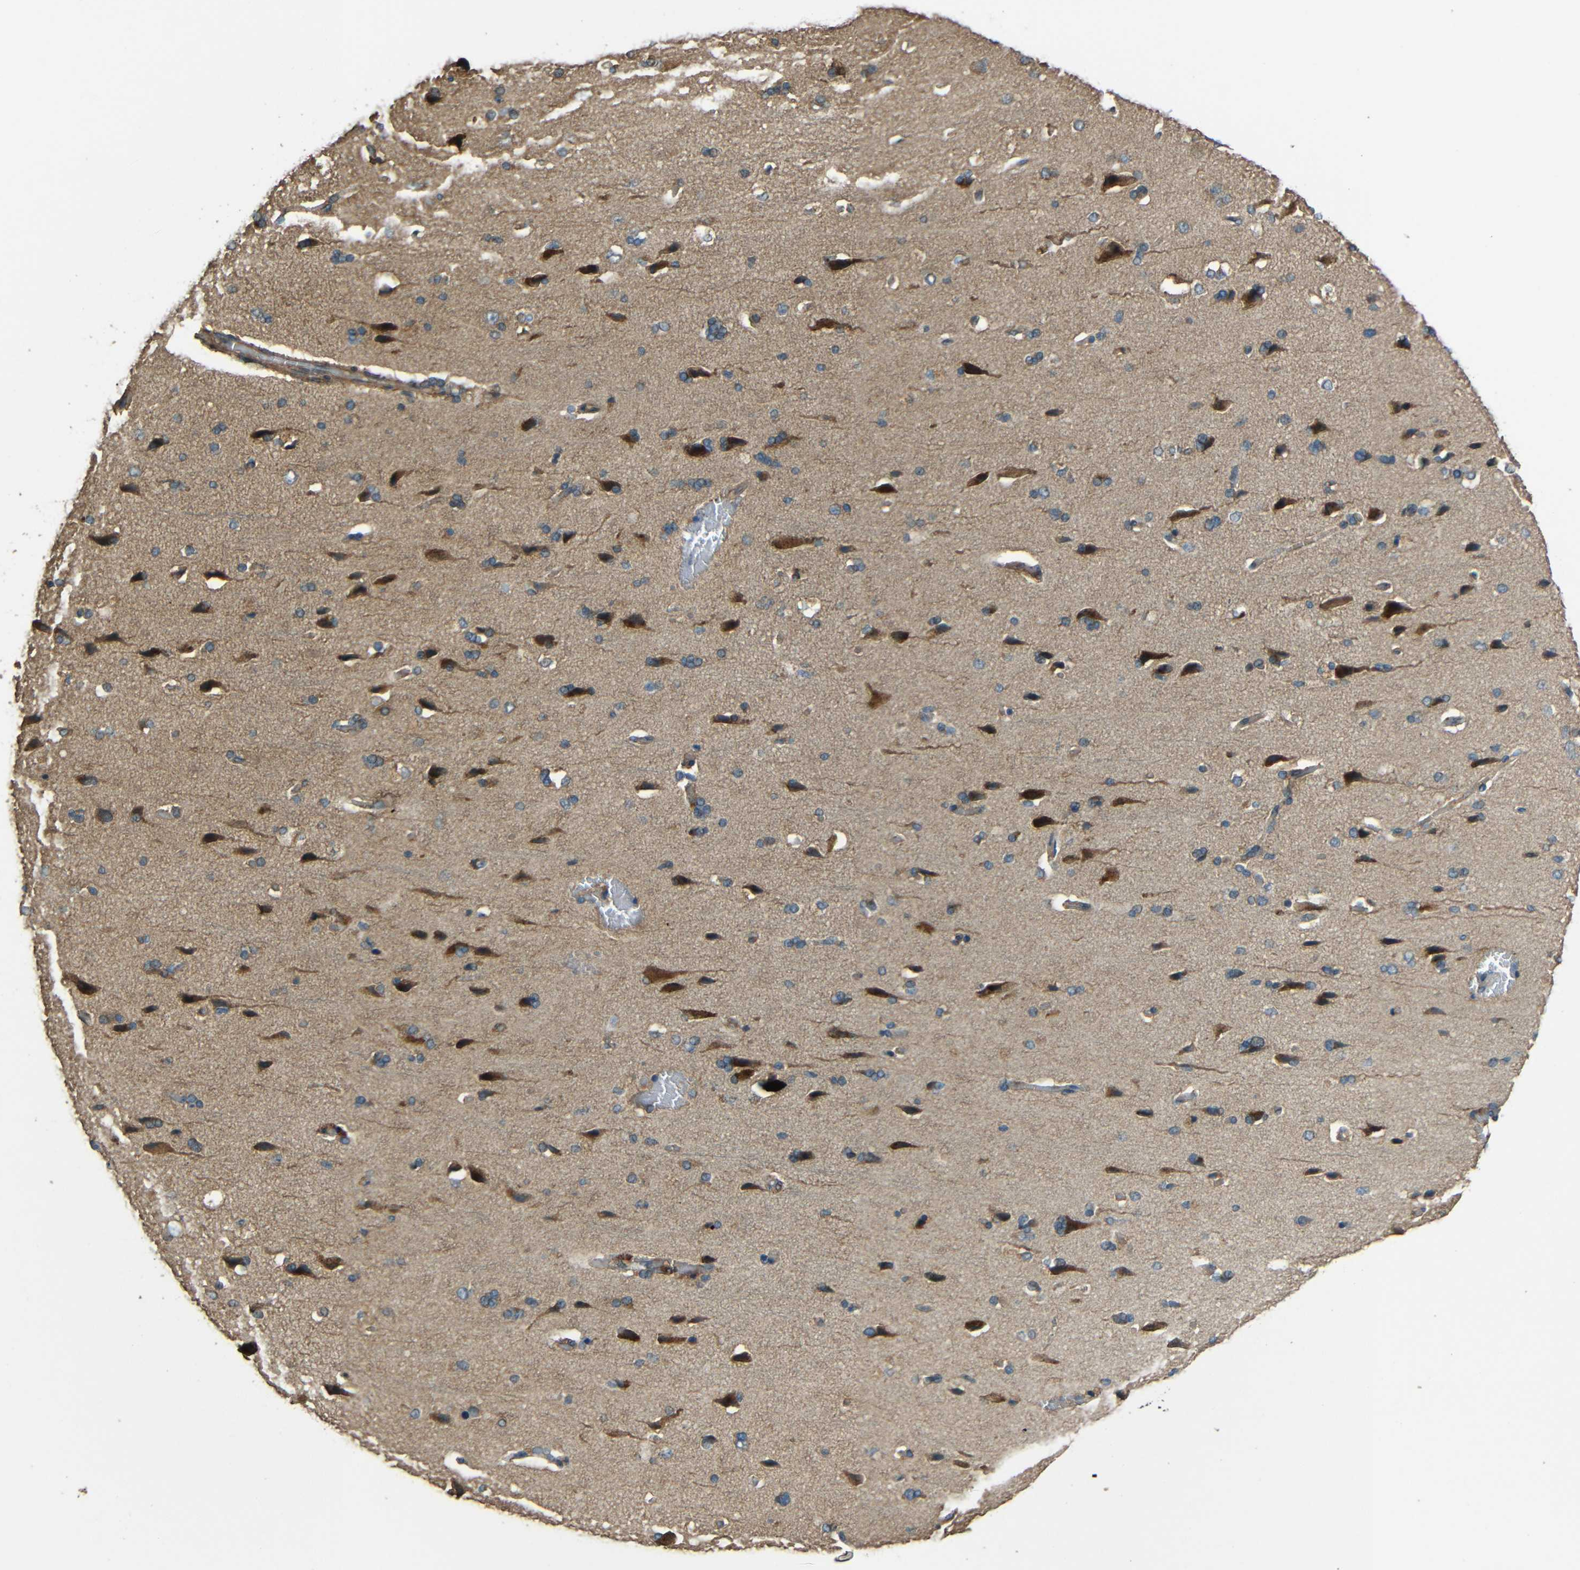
{"staining": {"intensity": "weak", "quantity": "25%-75%", "location": "cytoplasmic/membranous"}, "tissue": "cerebral cortex", "cell_type": "Endothelial cells", "image_type": "normal", "snomed": [{"axis": "morphology", "description": "Normal tissue, NOS"}, {"axis": "topography", "description": "Cerebral cortex"}], "caption": "Protein staining demonstrates weak cytoplasmic/membranous staining in about 25%-75% of endothelial cells in benign cerebral cortex. (Brightfield microscopy of DAB IHC at high magnification).", "gene": "ACACA", "patient": {"sex": "male", "age": 62}}